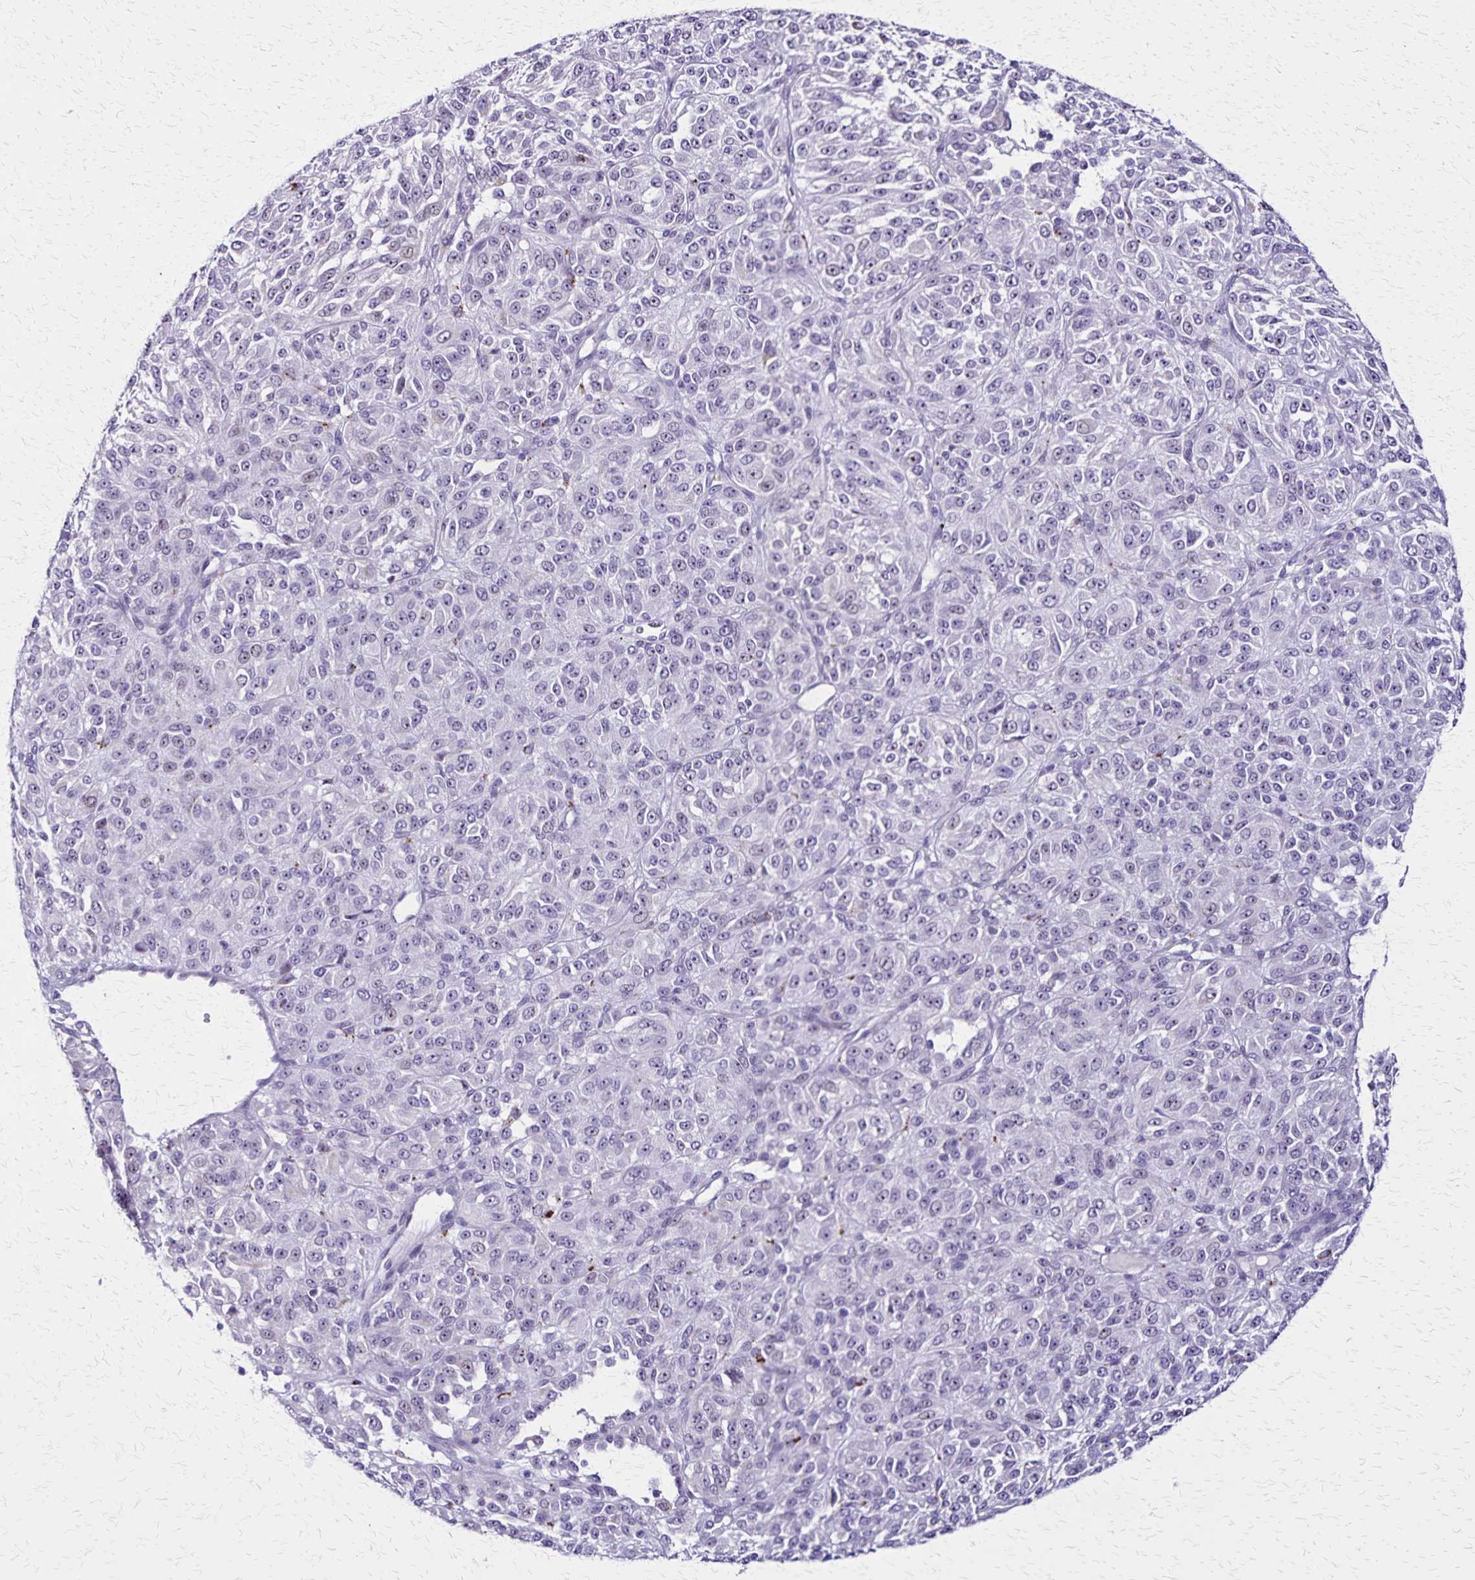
{"staining": {"intensity": "negative", "quantity": "none", "location": "none"}, "tissue": "melanoma", "cell_type": "Tumor cells", "image_type": "cancer", "snomed": [{"axis": "morphology", "description": "Malignant melanoma, Metastatic site"}, {"axis": "topography", "description": "Brain"}], "caption": "Immunohistochemical staining of human malignant melanoma (metastatic site) exhibits no significant expression in tumor cells.", "gene": "OR51B5", "patient": {"sex": "female", "age": 56}}